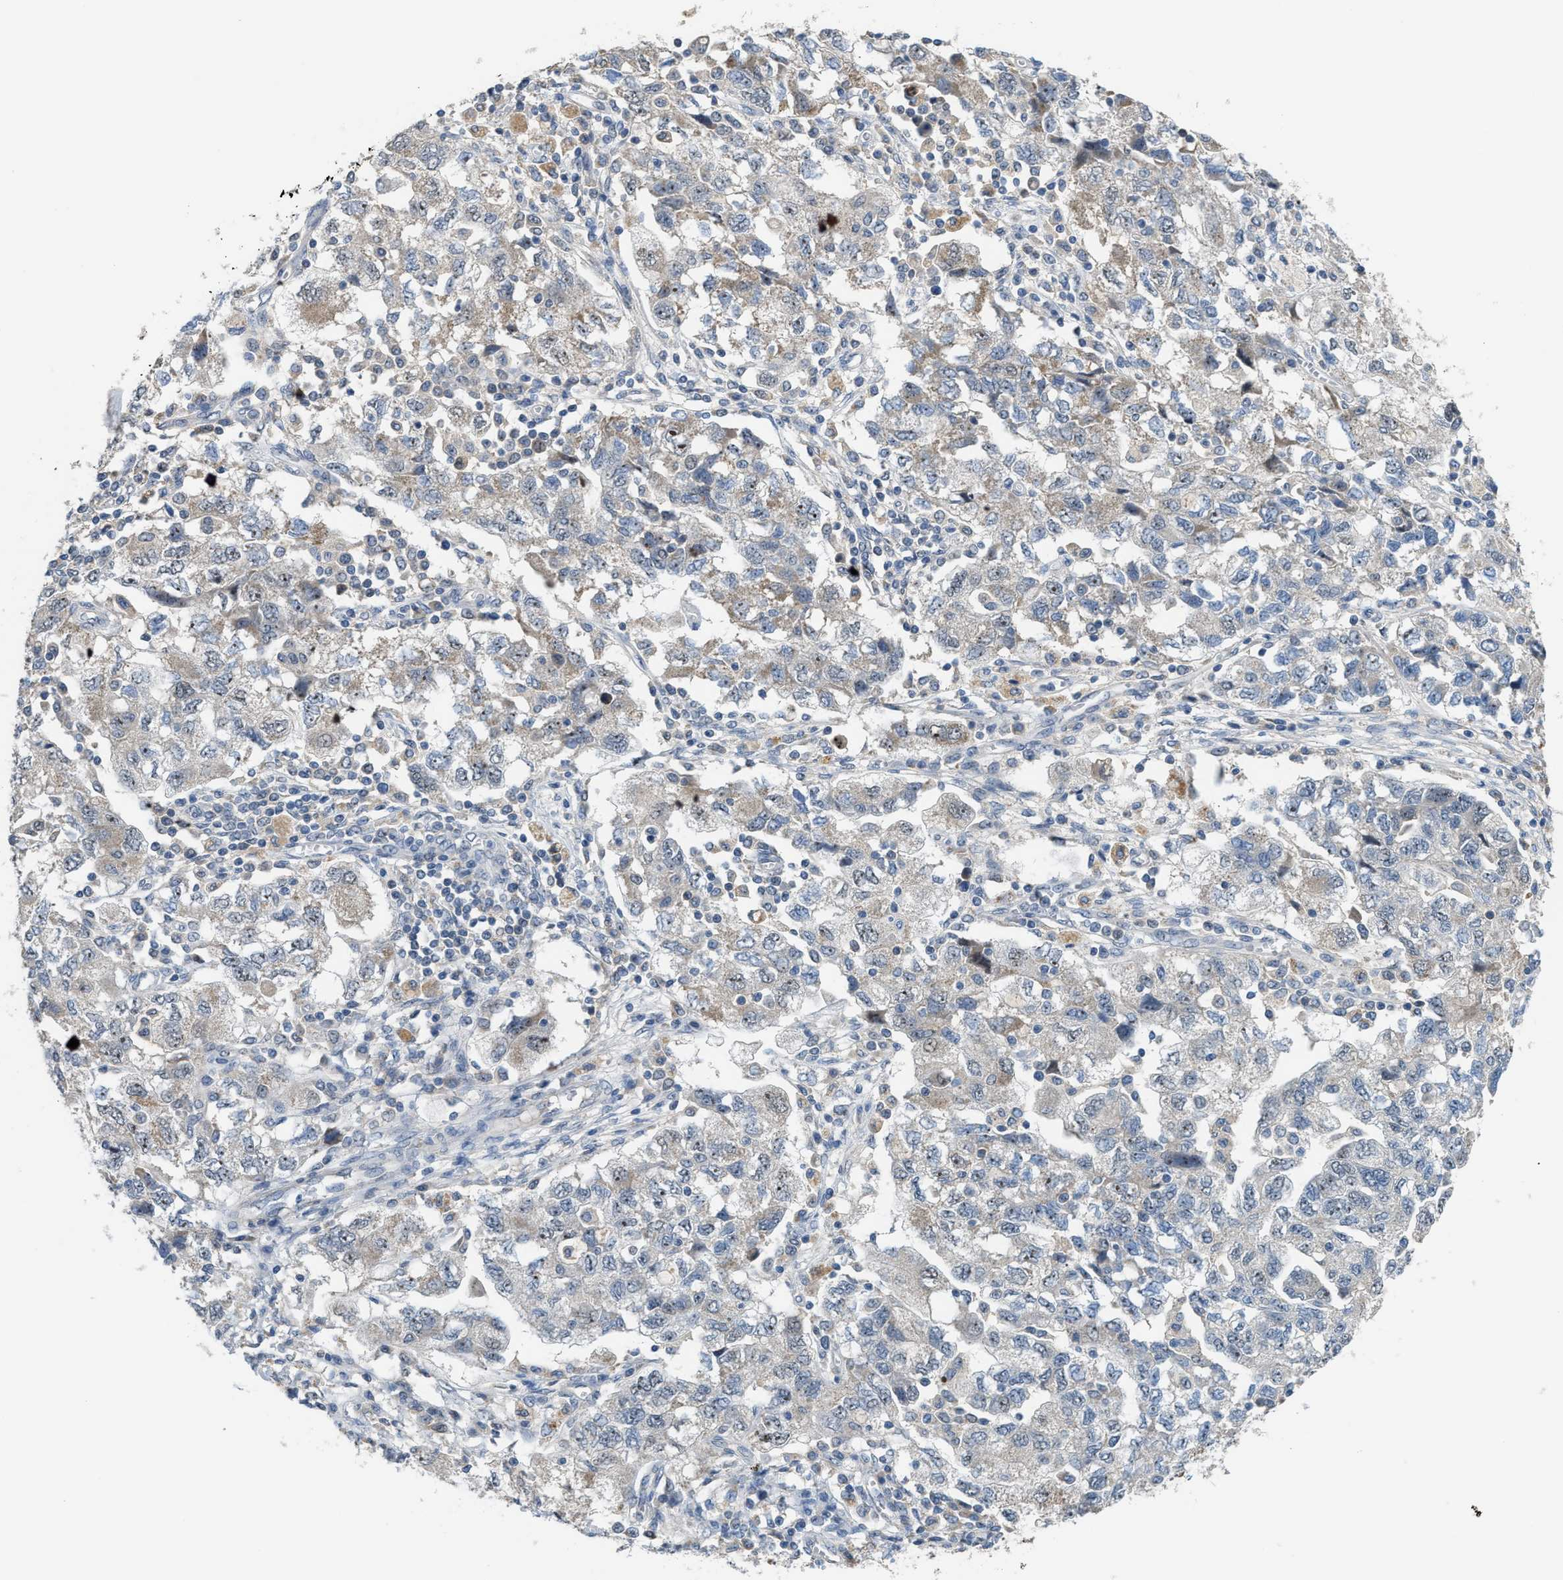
{"staining": {"intensity": "weak", "quantity": "<25%", "location": "cytoplasmic/membranous,nuclear"}, "tissue": "ovarian cancer", "cell_type": "Tumor cells", "image_type": "cancer", "snomed": [{"axis": "morphology", "description": "Carcinoma, NOS"}, {"axis": "morphology", "description": "Cystadenocarcinoma, serous, NOS"}, {"axis": "topography", "description": "Ovary"}], "caption": "The photomicrograph shows no staining of tumor cells in ovarian carcinoma.", "gene": "ZNF783", "patient": {"sex": "female", "age": 69}}